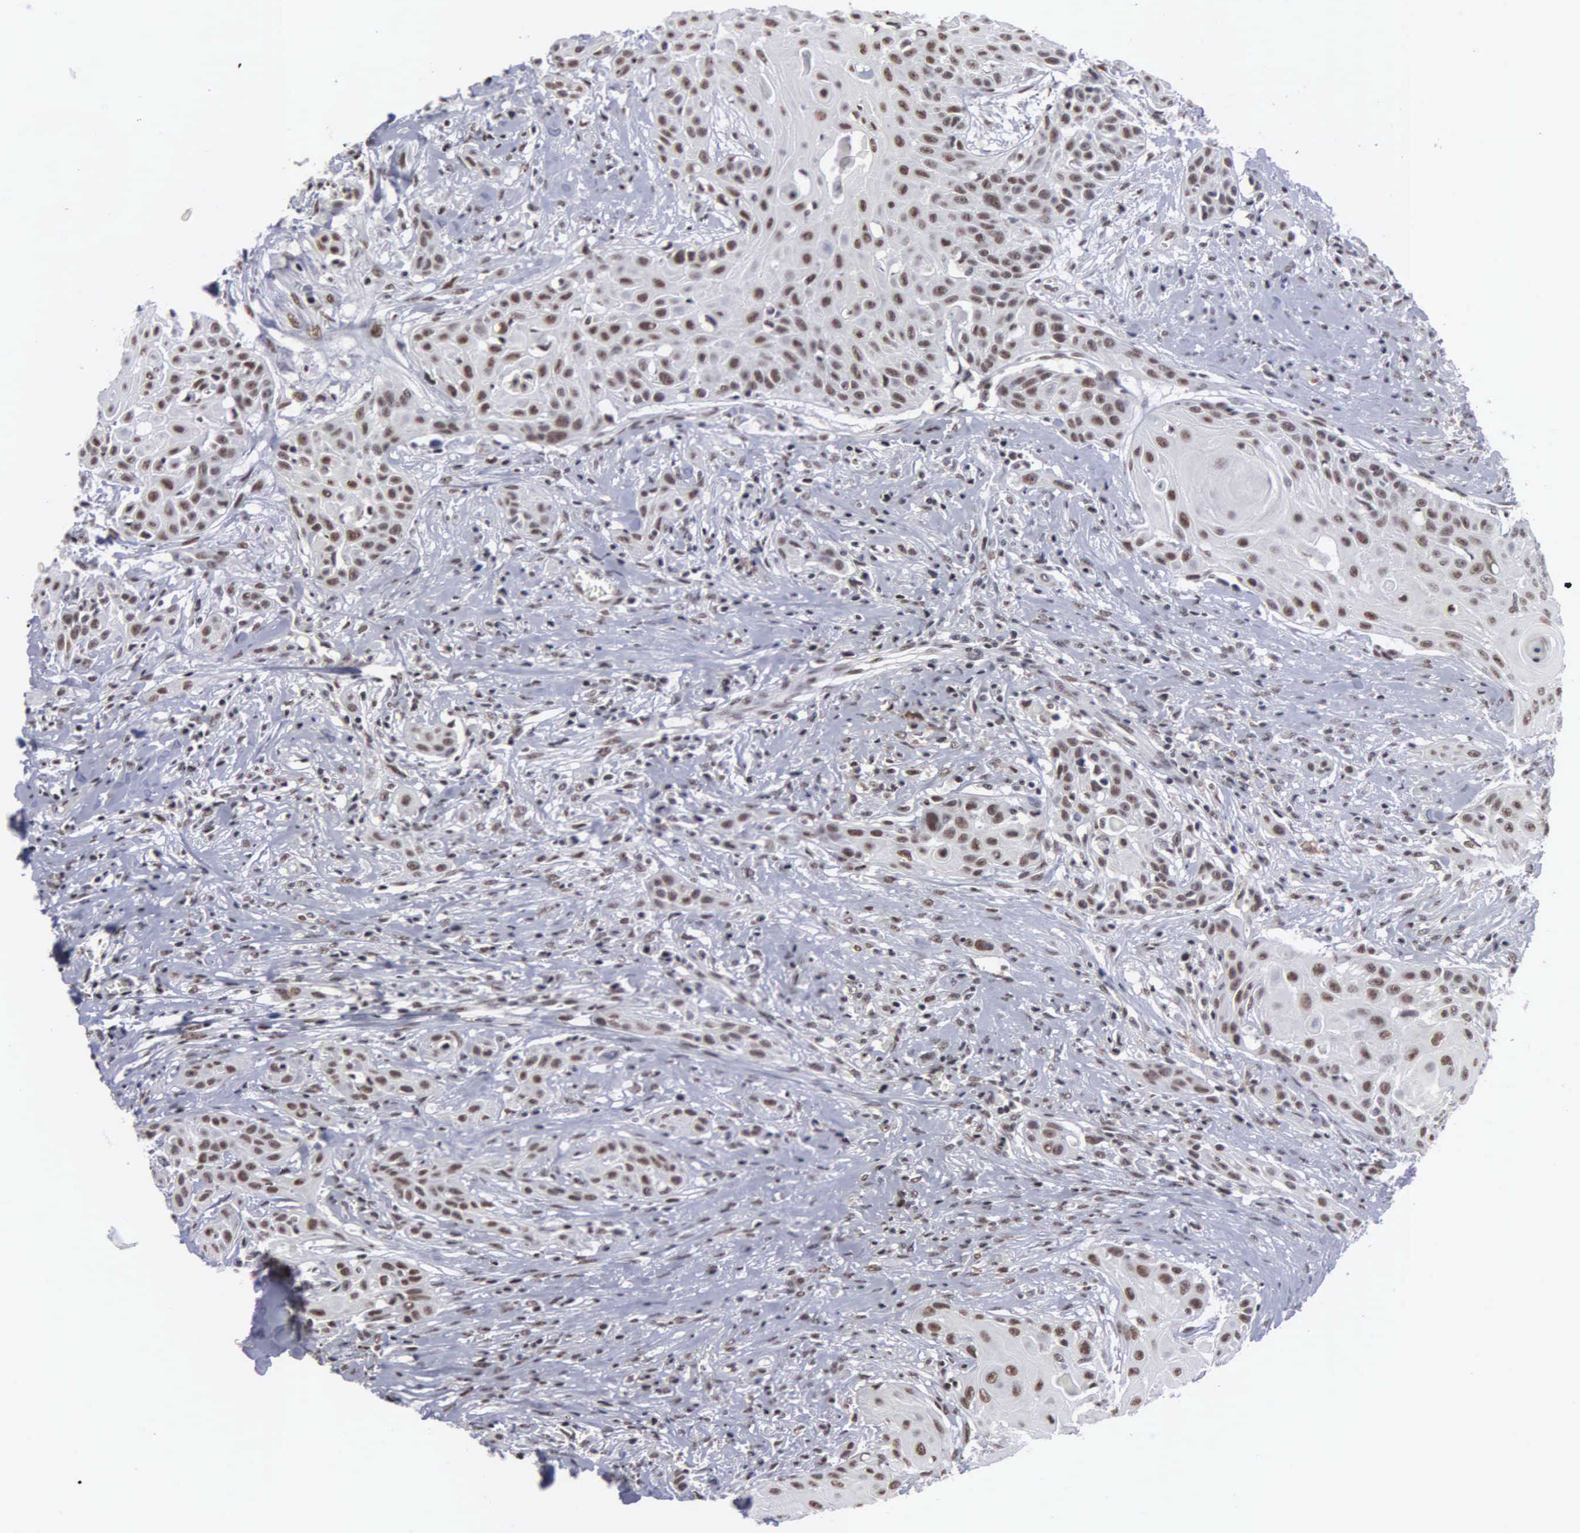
{"staining": {"intensity": "moderate", "quantity": "25%-75%", "location": "nuclear"}, "tissue": "head and neck cancer", "cell_type": "Tumor cells", "image_type": "cancer", "snomed": [{"axis": "morphology", "description": "Squamous cell carcinoma, NOS"}, {"axis": "morphology", "description": "Squamous cell carcinoma, metastatic, NOS"}, {"axis": "topography", "description": "Lymph node"}, {"axis": "topography", "description": "Salivary gland"}, {"axis": "topography", "description": "Head-Neck"}], "caption": "Head and neck cancer stained with DAB immunohistochemistry (IHC) displays medium levels of moderate nuclear staining in approximately 25%-75% of tumor cells.", "gene": "KIAA0586", "patient": {"sex": "female", "age": 74}}